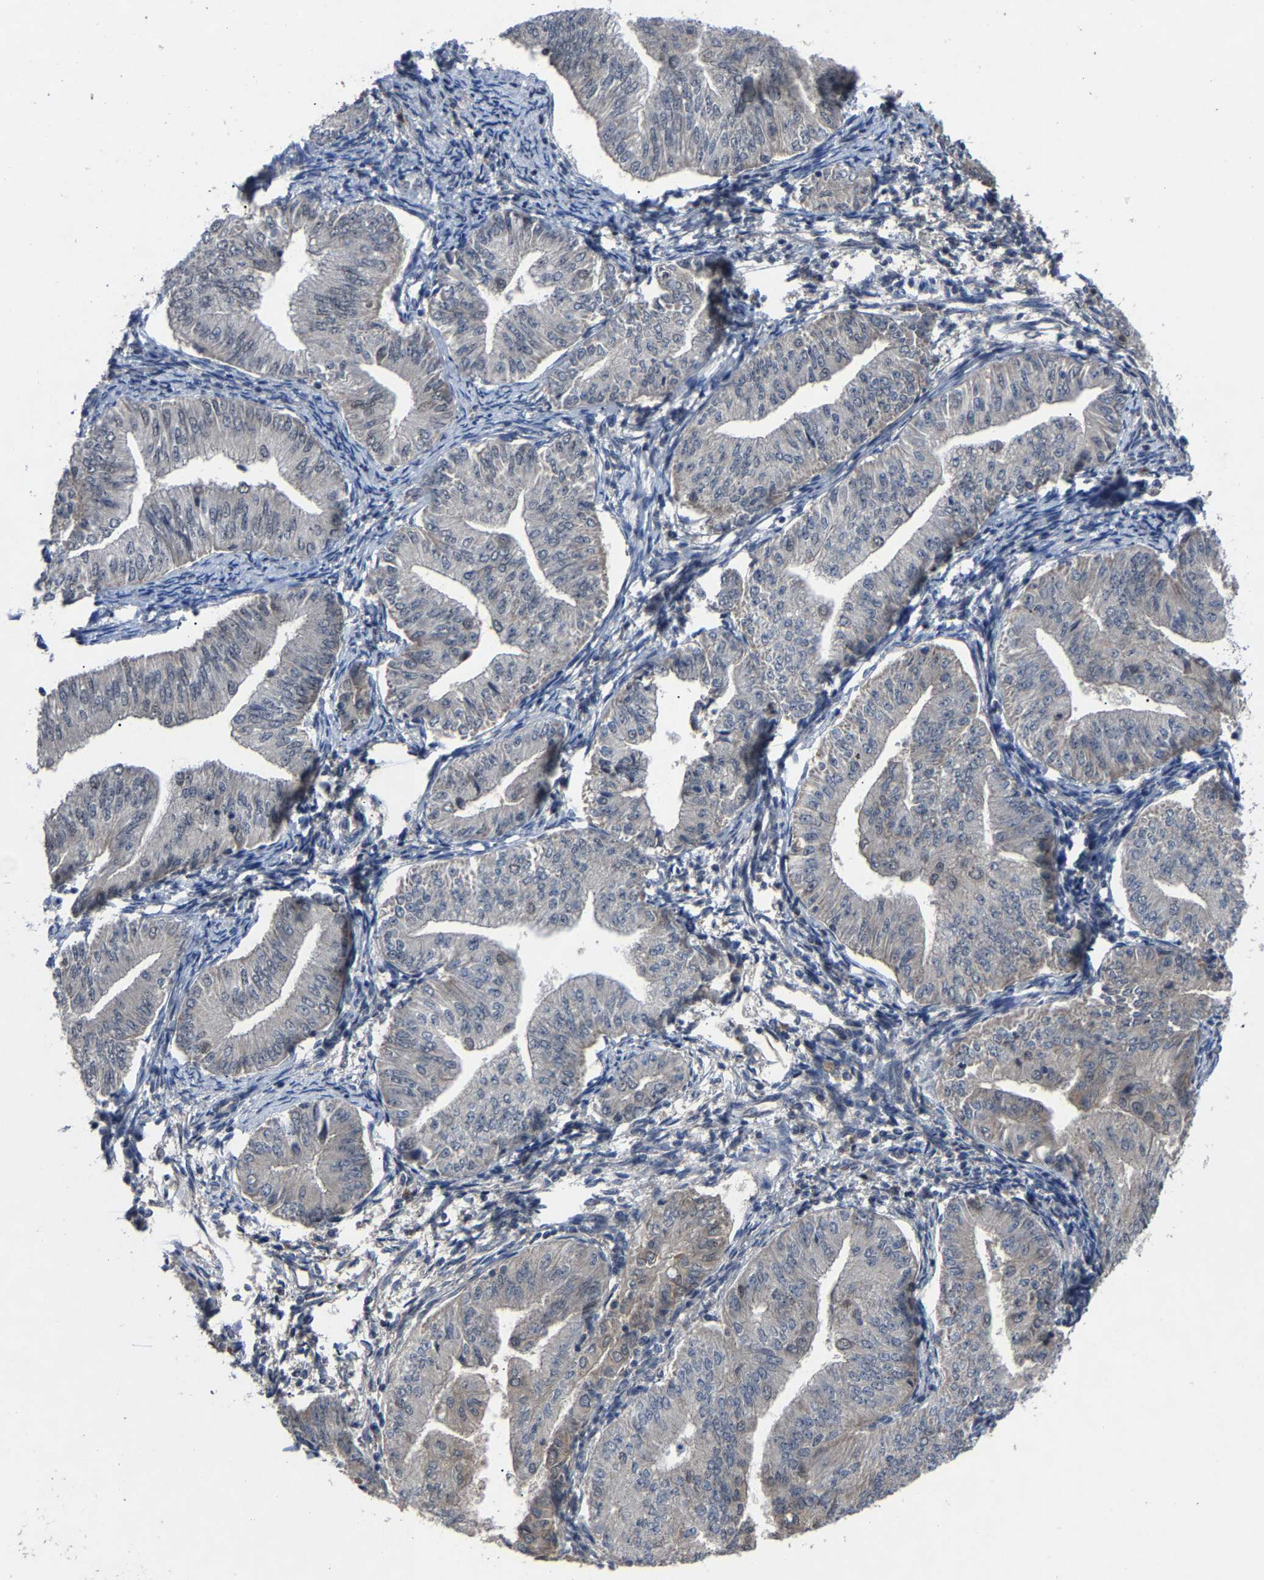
{"staining": {"intensity": "negative", "quantity": "none", "location": "none"}, "tissue": "endometrial cancer", "cell_type": "Tumor cells", "image_type": "cancer", "snomed": [{"axis": "morphology", "description": "Normal tissue, NOS"}, {"axis": "morphology", "description": "Adenocarcinoma, NOS"}, {"axis": "topography", "description": "Endometrium"}], "caption": "Adenocarcinoma (endometrial) was stained to show a protein in brown. There is no significant staining in tumor cells. (DAB immunohistochemistry visualized using brightfield microscopy, high magnification).", "gene": "LSM8", "patient": {"sex": "female", "age": 53}}